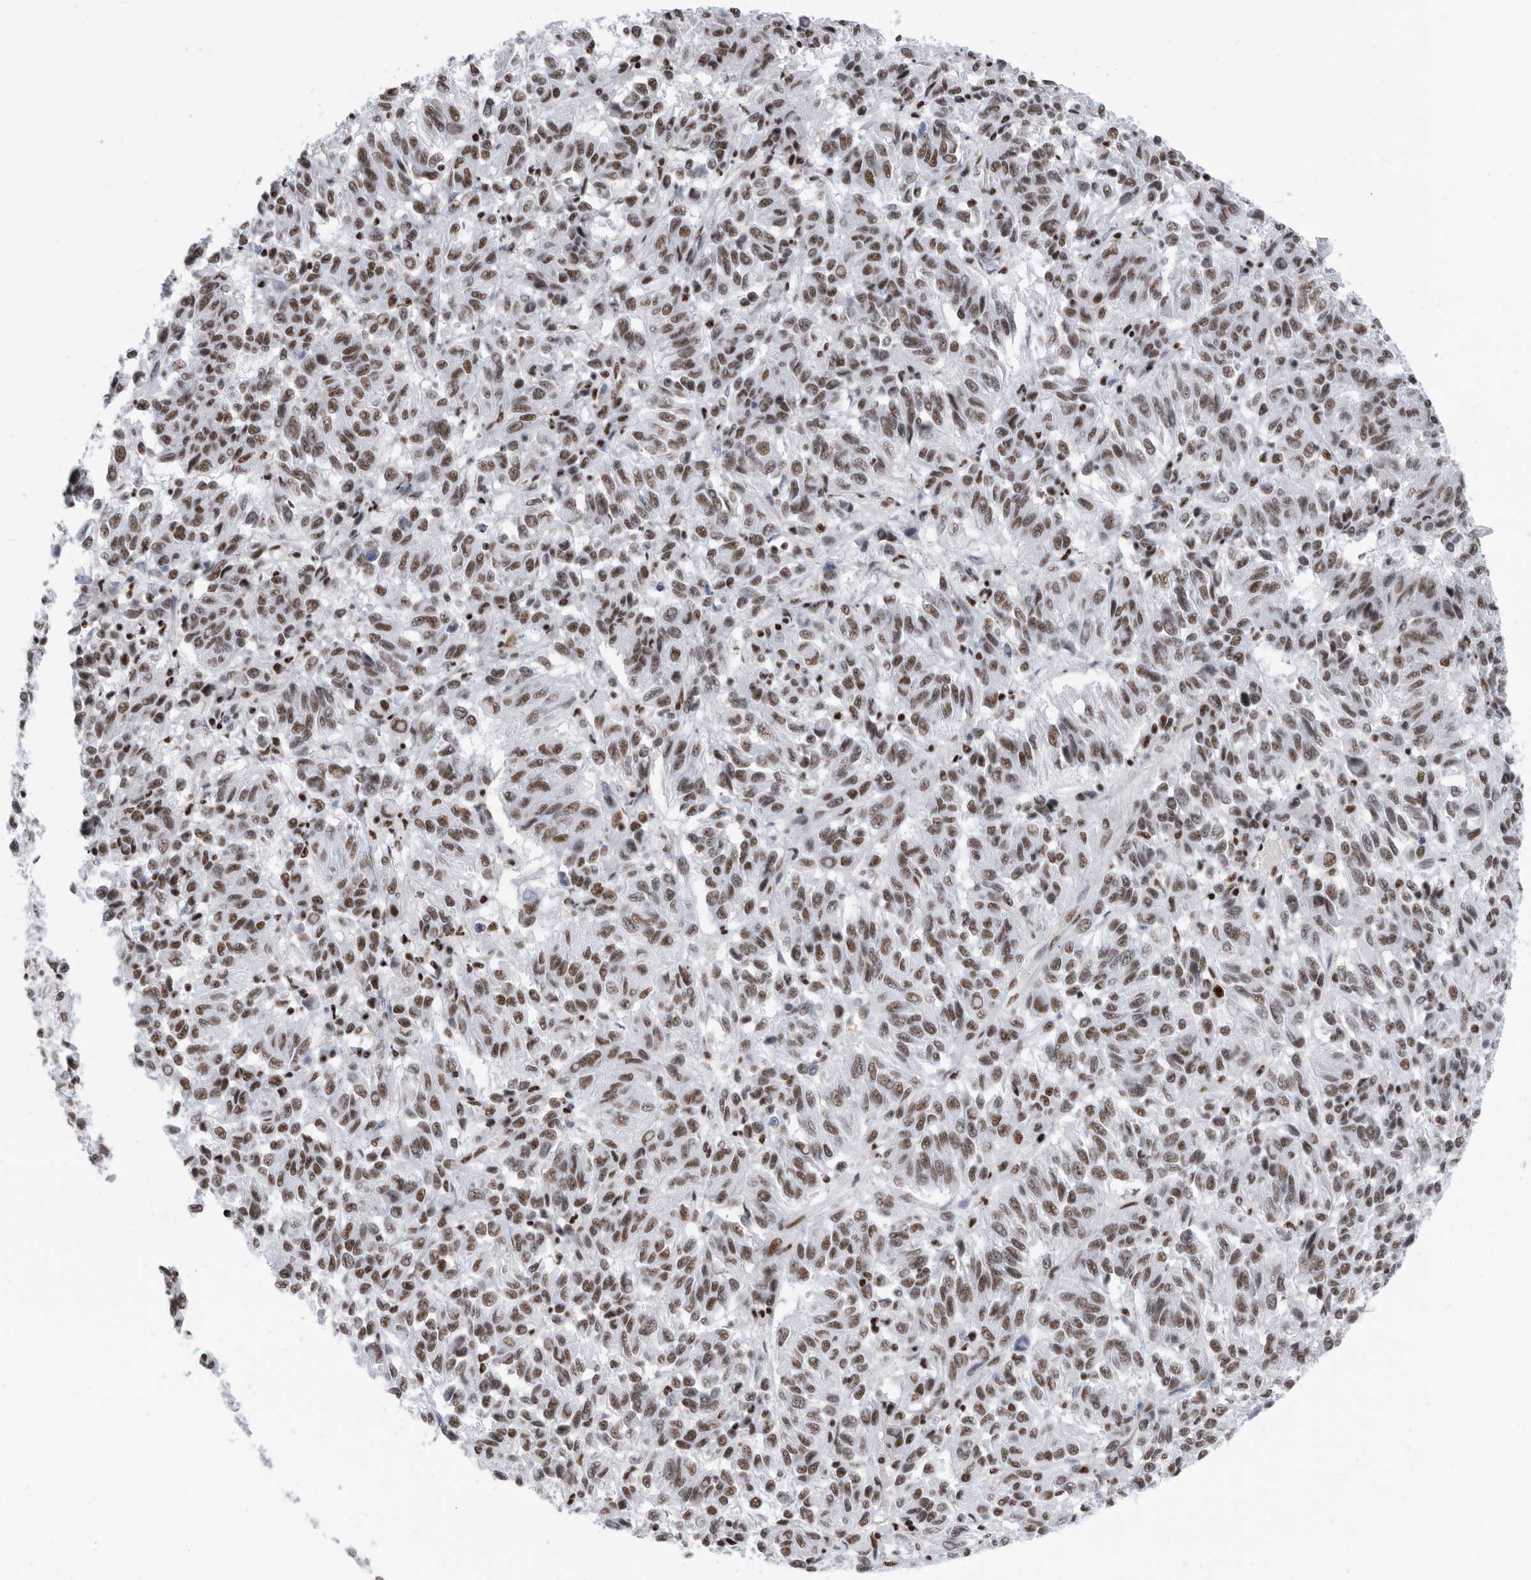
{"staining": {"intensity": "moderate", "quantity": ">75%", "location": "nuclear"}, "tissue": "melanoma", "cell_type": "Tumor cells", "image_type": "cancer", "snomed": [{"axis": "morphology", "description": "Malignant melanoma, Metastatic site"}, {"axis": "topography", "description": "Lung"}], "caption": "Malignant melanoma (metastatic site) stained with a protein marker demonstrates moderate staining in tumor cells.", "gene": "SF3A1", "patient": {"sex": "male", "age": 64}}